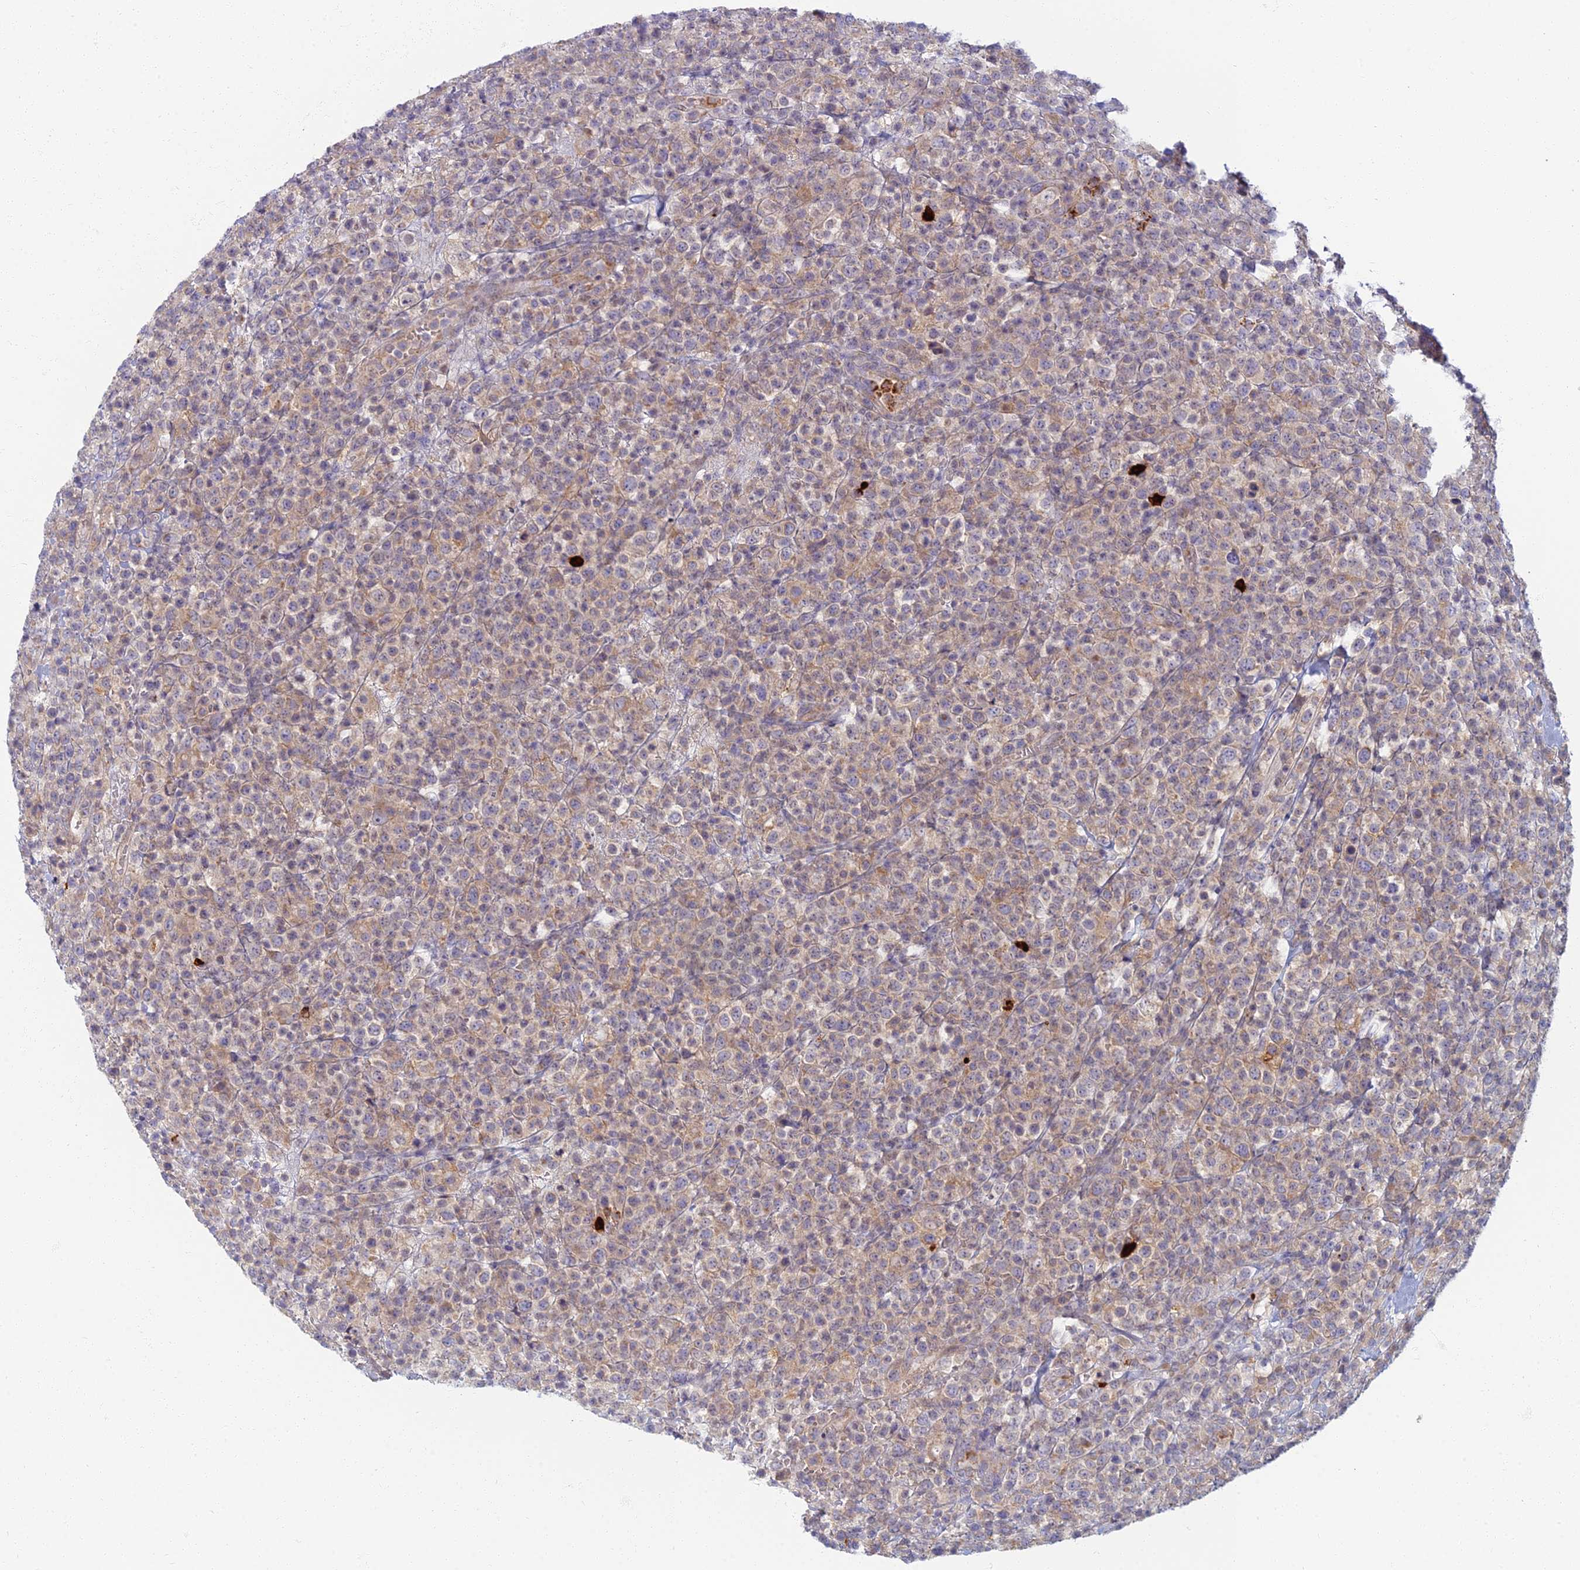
{"staining": {"intensity": "weak", "quantity": "25%-75%", "location": "cytoplasmic/membranous"}, "tissue": "lymphoma", "cell_type": "Tumor cells", "image_type": "cancer", "snomed": [{"axis": "morphology", "description": "Malignant lymphoma, non-Hodgkin's type, High grade"}, {"axis": "topography", "description": "Colon"}], "caption": "Immunohistochemistry (IHC) micrograph of neoplastic tissue: malignant lymphoma, non-Hodgkin's type (high-grade) stained using immunohistochemistry reveals low levels of weak protein expression localized specifically in the cytoplasmic/membranous of tumor cells, appearing as a cytoplasmic/membranous brown color.", "gene": "PROX2", "patient": {"sex": "female", "age": 53}}